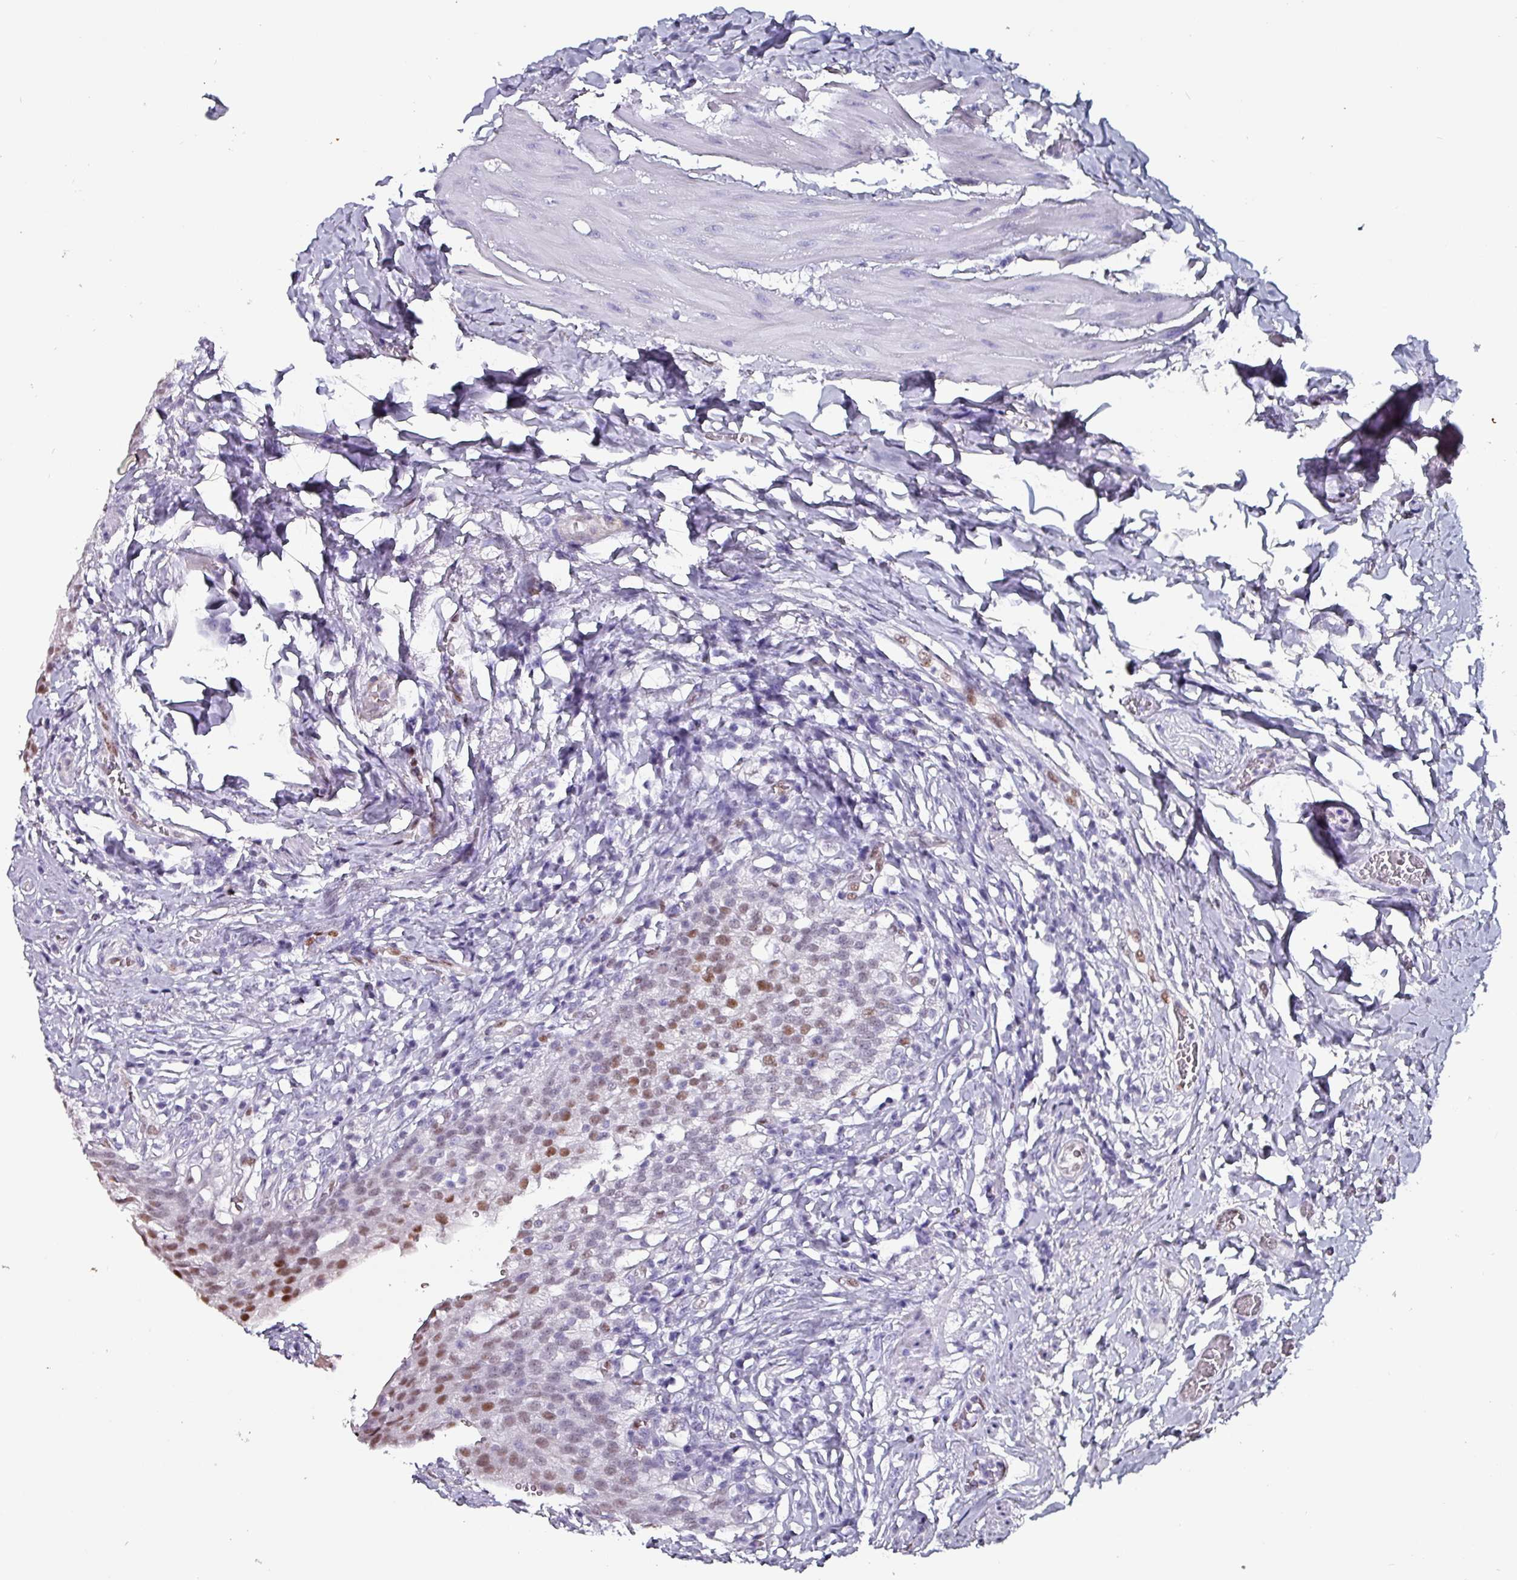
{"staining": {"intensity": "moderate", "quantity": "25%-75%", "location": "nuclear"}, "tissue": "urinary bladder", "cell_type": "Urothelial cells", "image_type": "normal", "snomed": [{"axis": "morphology", "description": "Normal tissue, NOS"}, {"axis": "morphology", "description": "Inflammation, NOS"}, {"axis": "topography", "description": "Urinary bladder"}], "caption": "Protein analysis of benign urinary bladder exhibits moderate nuclear staining in about 25%-75% of urothelial cells. The staining was performed using DAB, with brown indicating positive protein expression. Nuclei are stained blue with hematoxylin.", "gene": "ZNF816", "patient": {"sex": "male", "age": 64}}